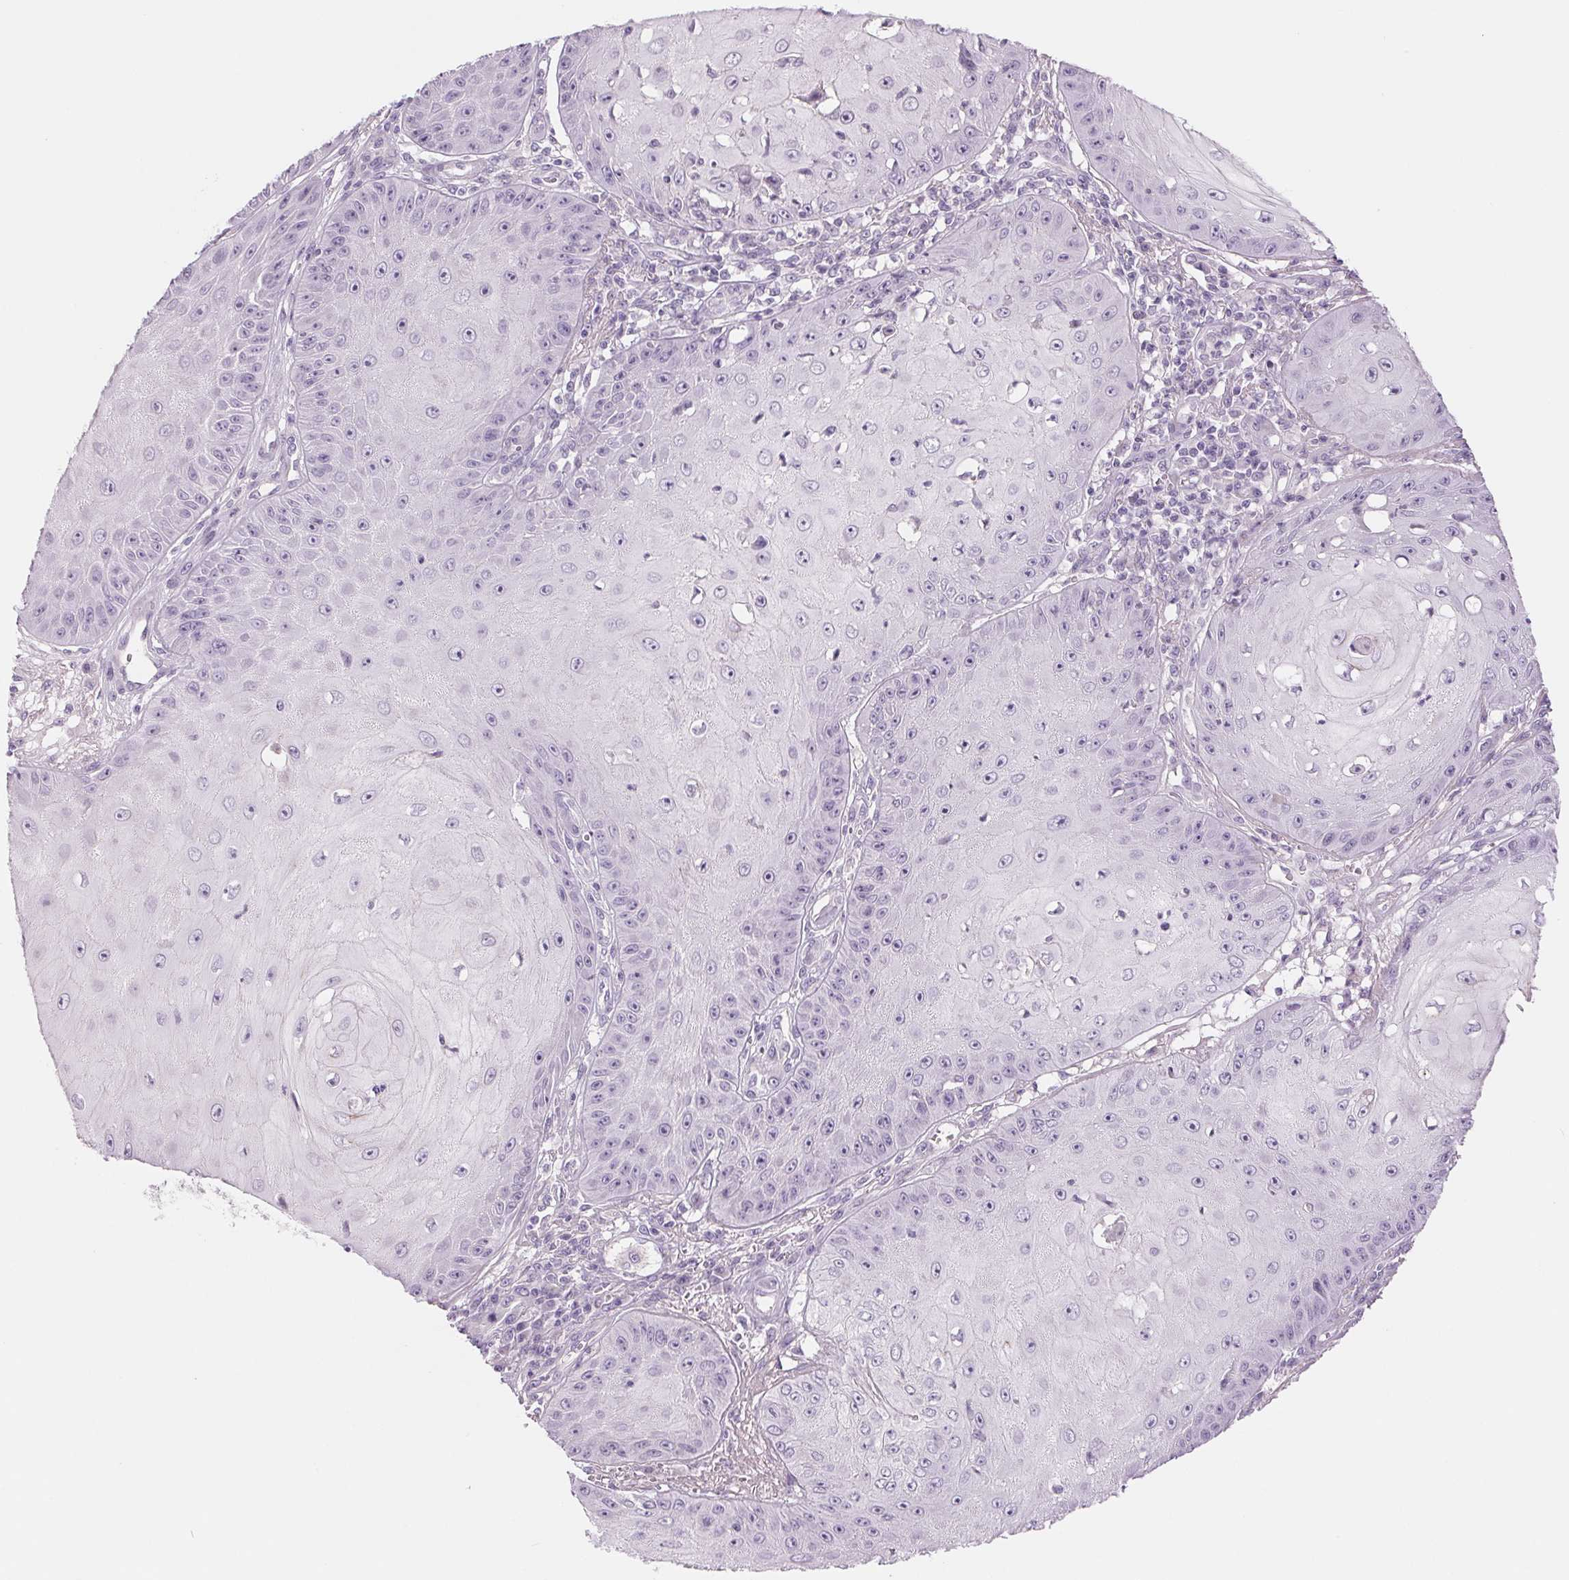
{"staining": {"intensity": "negative", "quantity": "none", "location": "none"}, "tissue": "skin cancer", "cell_type": "Tumor cells", "image_type": "cancer", "snomed": [{"axis": "morphology", "description": "Squamous cell carcinoma, NOS"}, {"axis": "topography", "description": "Skin"}], "caption": "Immunohistochemical staining of skin cancer displays no significant expression in tumor cells.", "gene": "CCDC168", "patient": {"sex": "male", "age": 70}}